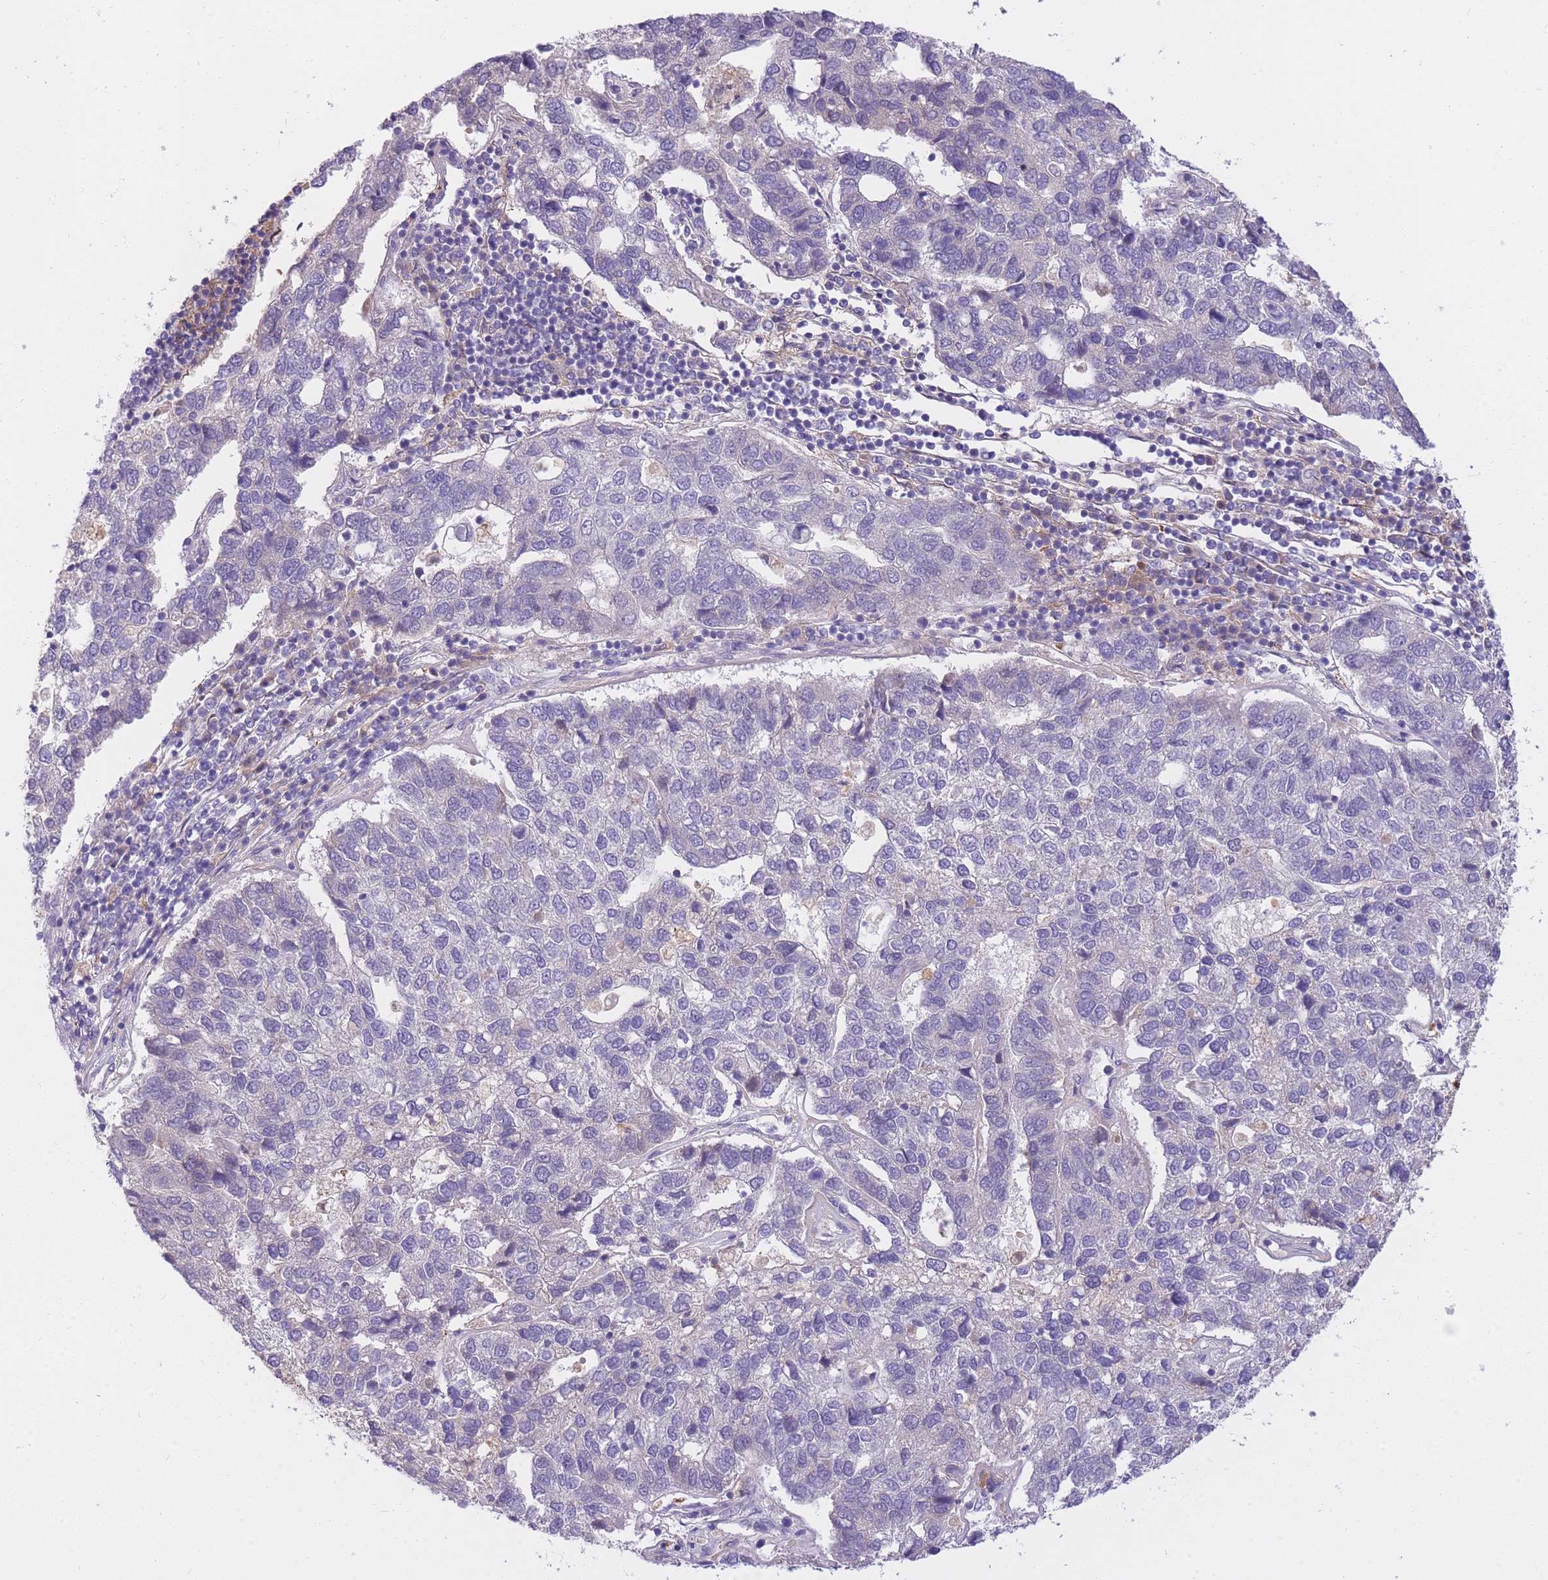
{"staining": {"intensity": "negative", "quantity": "none", "location": "none"}, "tissue": "pancreatic cancer", "cell_type": "Tumor cells", "image_type": "cancer", "snomed": [{"axis": "morphology", "description": "Adenocarcinoma, NOS"}, {"axis": "topography", "description": "Pancreas"}], "caption": "Tumor cells are negative for protein expression in human pancreatic cancer (adenocarcinoma).", "gene": "CRYGN", "patient": {"sex": "female", "age": 61}}